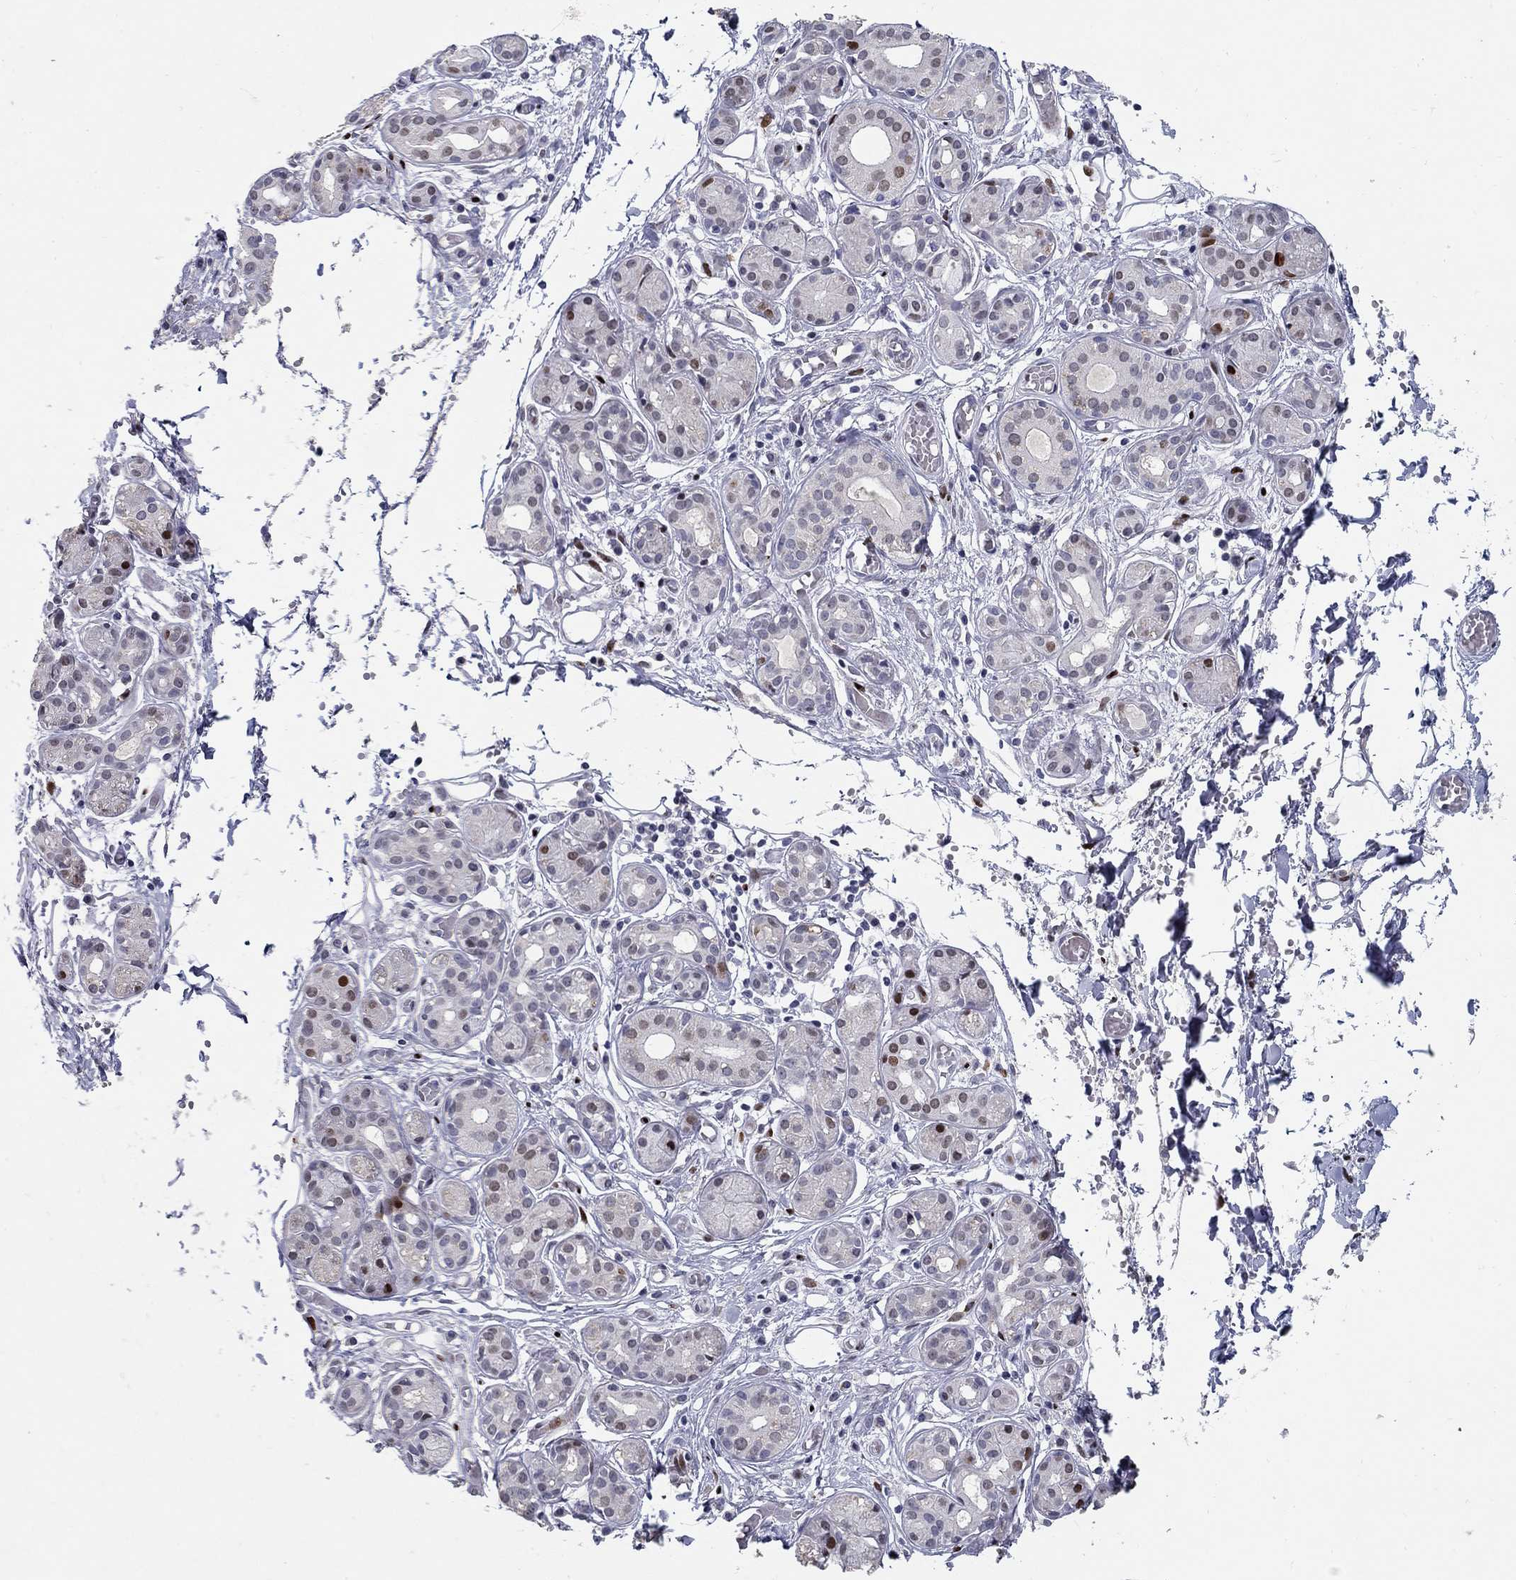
{"staining": {"intensity": "strong", "quantity": "<25%", "location": "nuclear"}, "tissue": "salivary gland", "cell_type": "Glandular cells", "image_type": "normal", "snomed": [{"axis": "morphology", "description": "Normal tissue, NOS"}, {"axis": "topography", "description": "Salivary gland"}, {"axis": "topography", "description": "Peripheral nerve tissue"}], "caption": "A photomicrograph showing strong nuclear staining in approximately <25% of glandular cells in normal salivary gland, as visualized by brown immunohistochemical staining.", "gene": "RAPGEF5", "patient": {"sex": "male", "age": 71}}